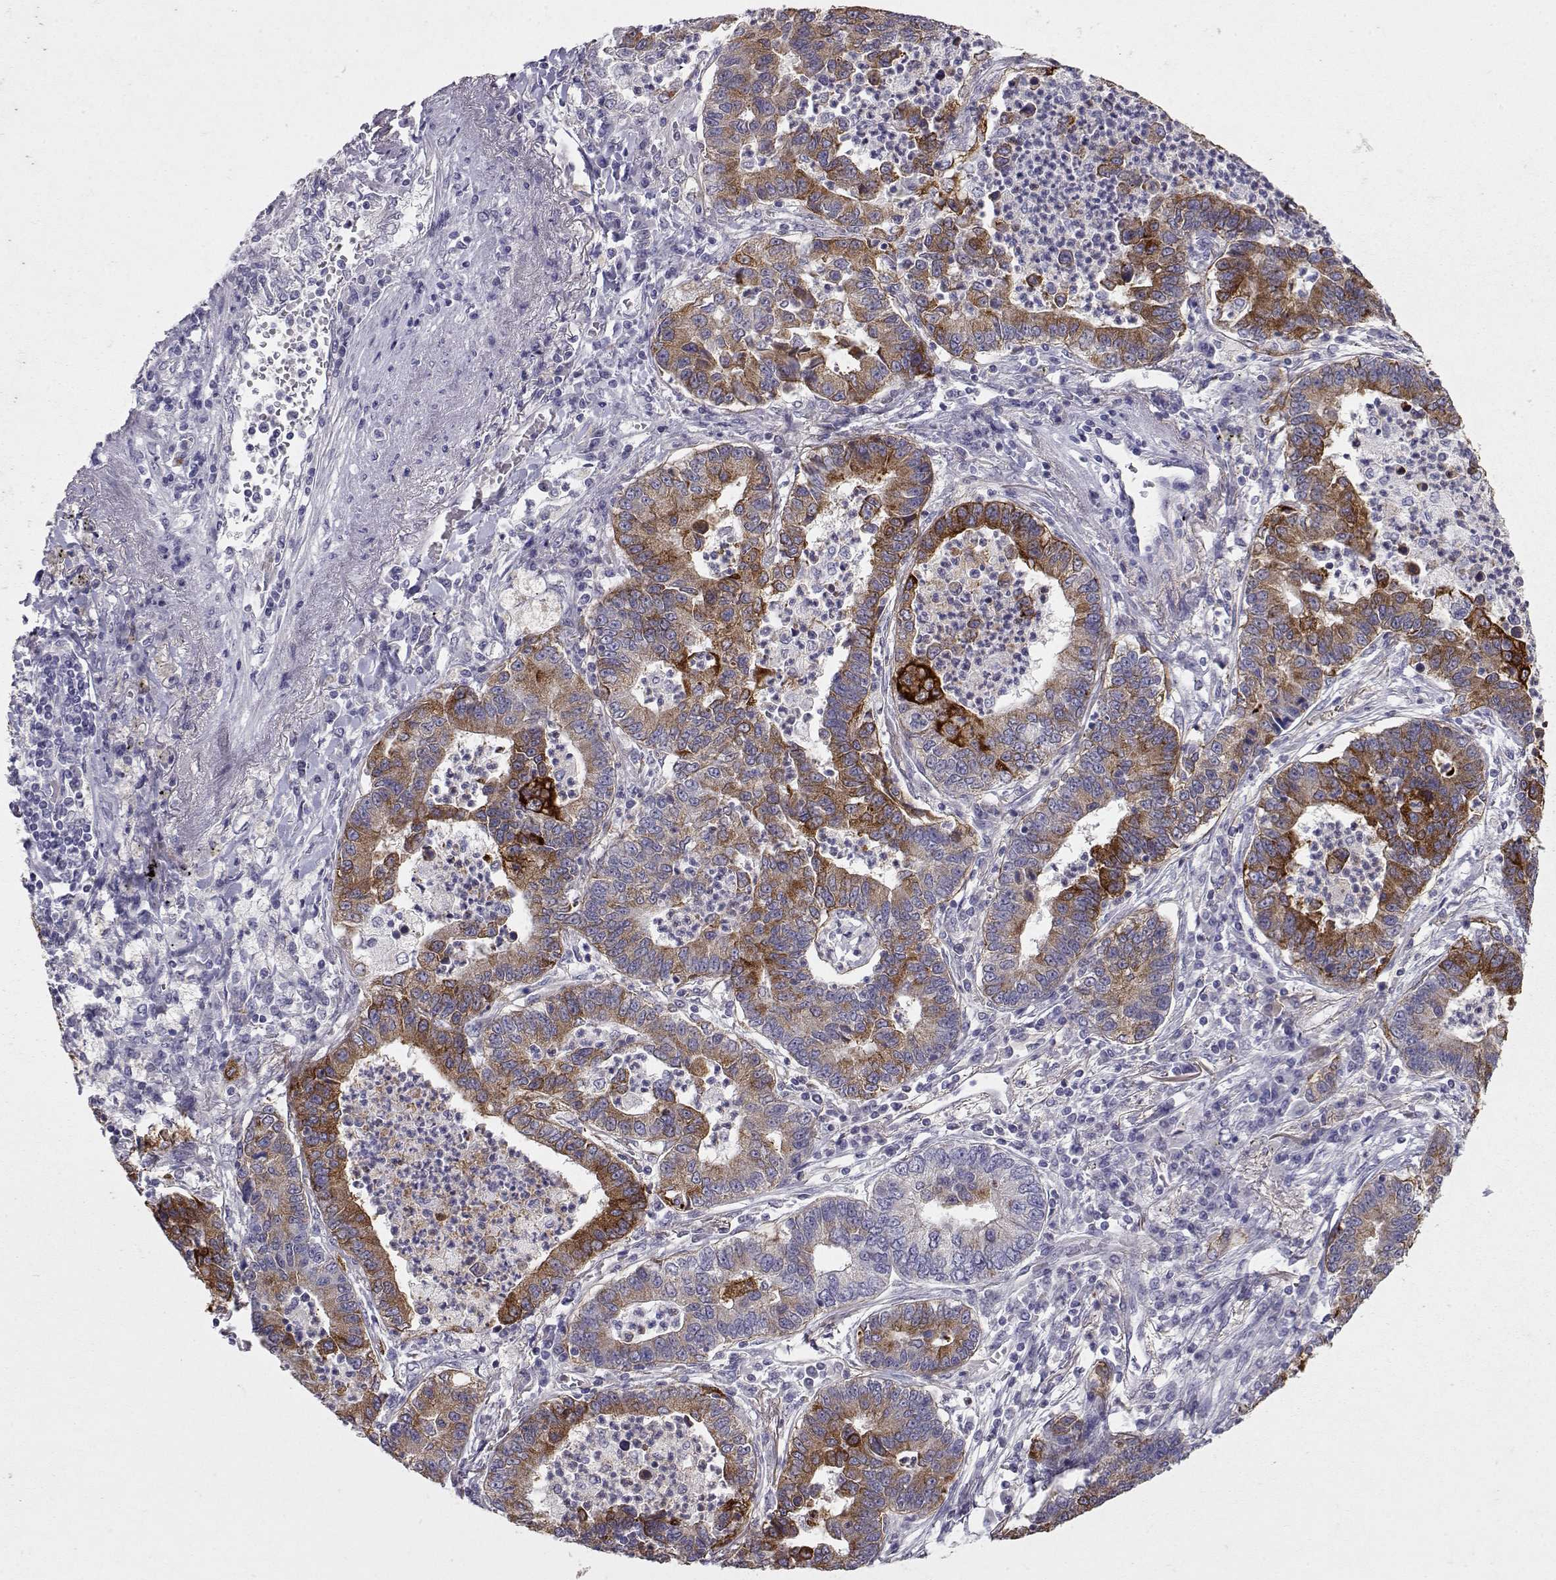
{"staining": {"intensity": "strong", "quantity": ">75%", "location": "cytoplasmic/membranous"}, "tissue": "lung cancer", "cell_type": "Tumor cells", "image_type": "cancer", "snomed": [{"axis": "morphology", "description": "Adenocarcinoma, NOS"}, {"axis": "topography", "description": "Lung"}], "caption": "Lung adenocarcinoma was stained to show a protein in brown. There is high levels of strong cytoplasmic/membranous staining in approximately >75% of tumor cells.", "gene": "LAMB3", "patient": {"sex": "female", "age": 57}}